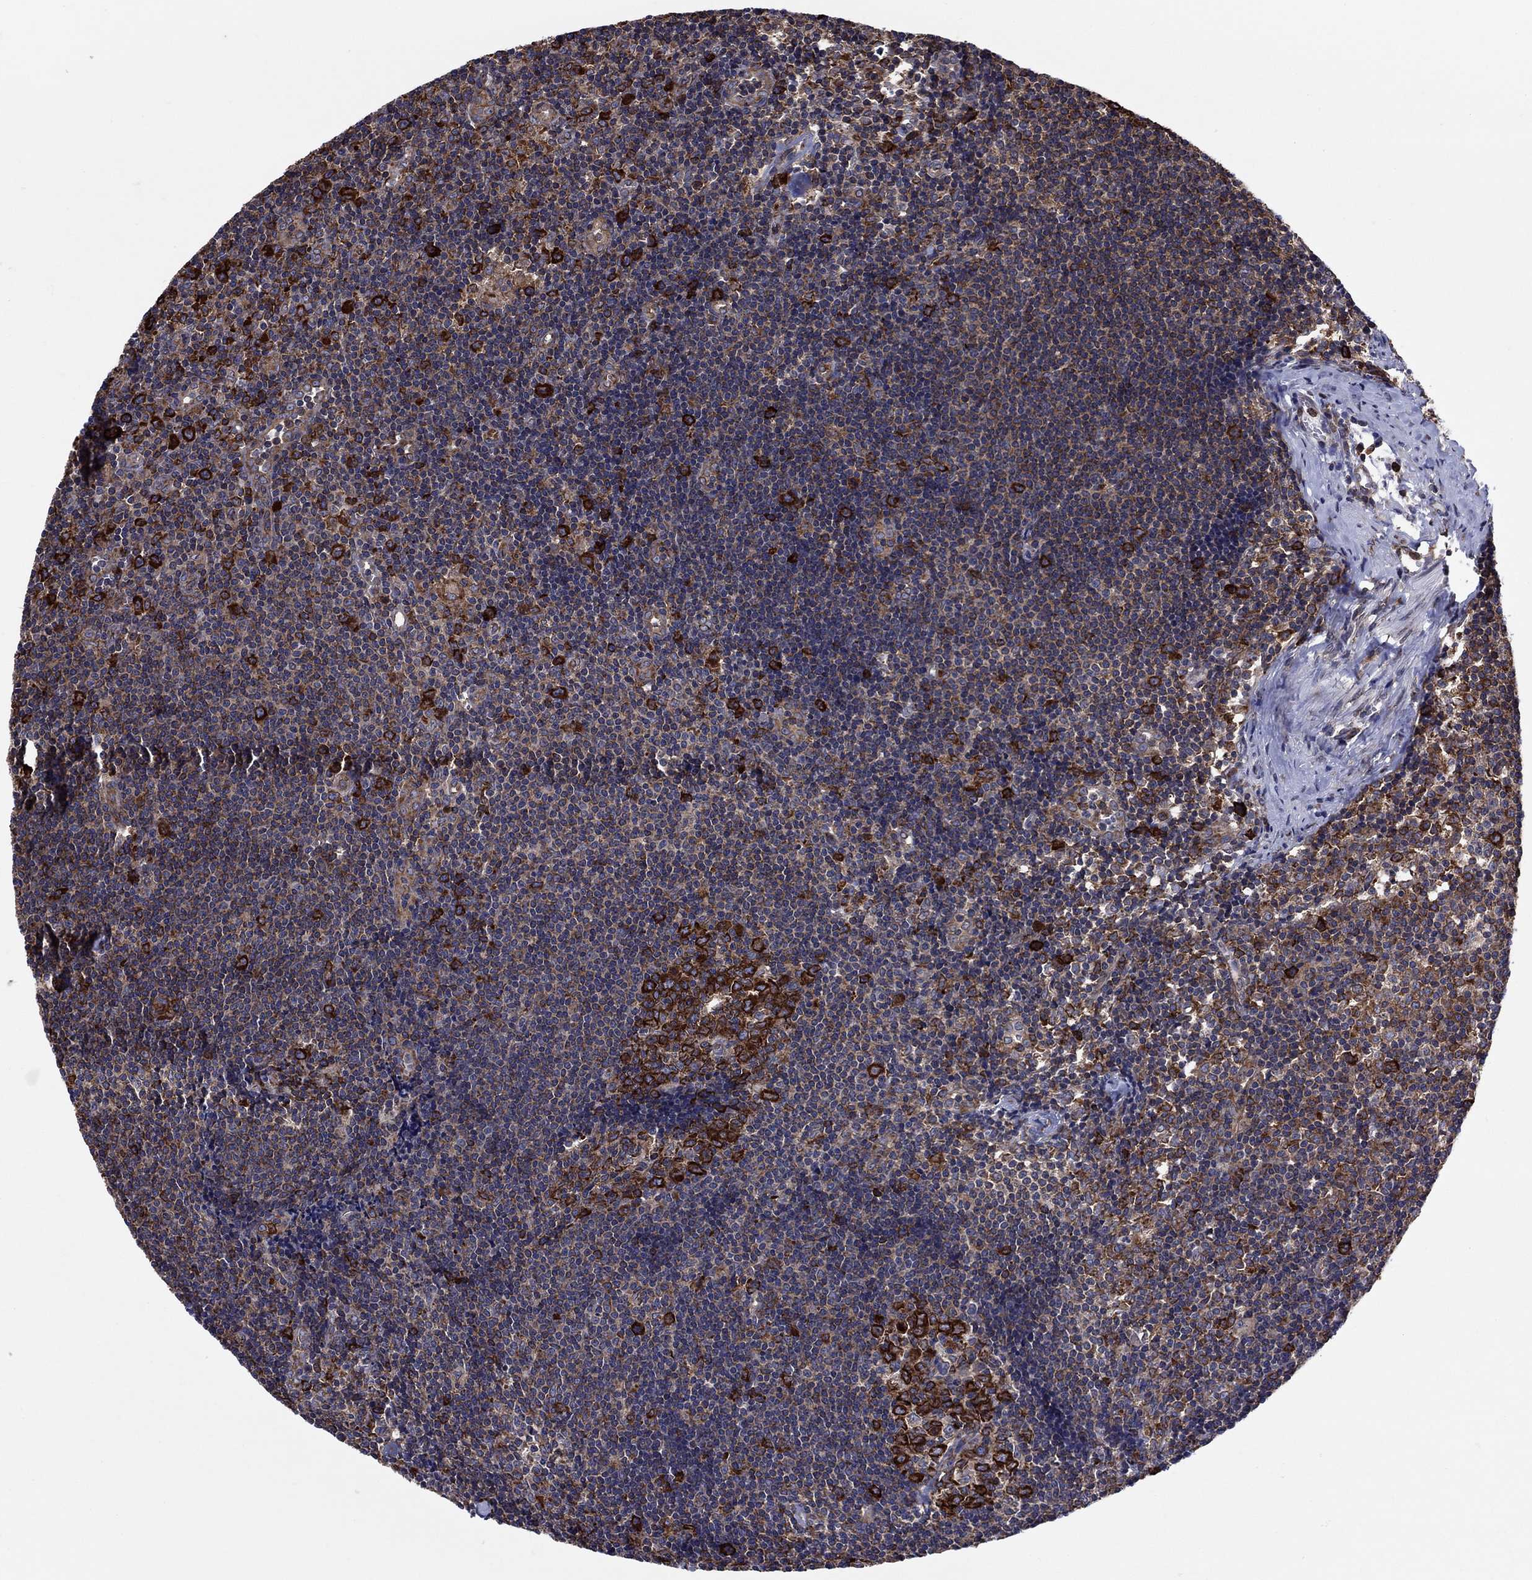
{"staining": {"intensity": "strong", "quantity": ">75%", "location": "cytoplasmic/membranous"}, "tissue": "lymph node", "cell_type": "Germinal center cells", "image_type": "normal", "snomed": [{"axis": "morphology", "description": "Normal tissue, NOS"}, {"axis": "topography", "description": "Lymph node"}], "caption": "This photomicrograph displays benign lymph node stained with immunohistochemistry (IHC) to label a protein in brown. The cytoplasmic/membranous of germinal center cells show strong positivity for the protein. Nuclei are counter-stained blue.", "gene": "YBX1", "patient": {"sex": "female", "age": 52}}